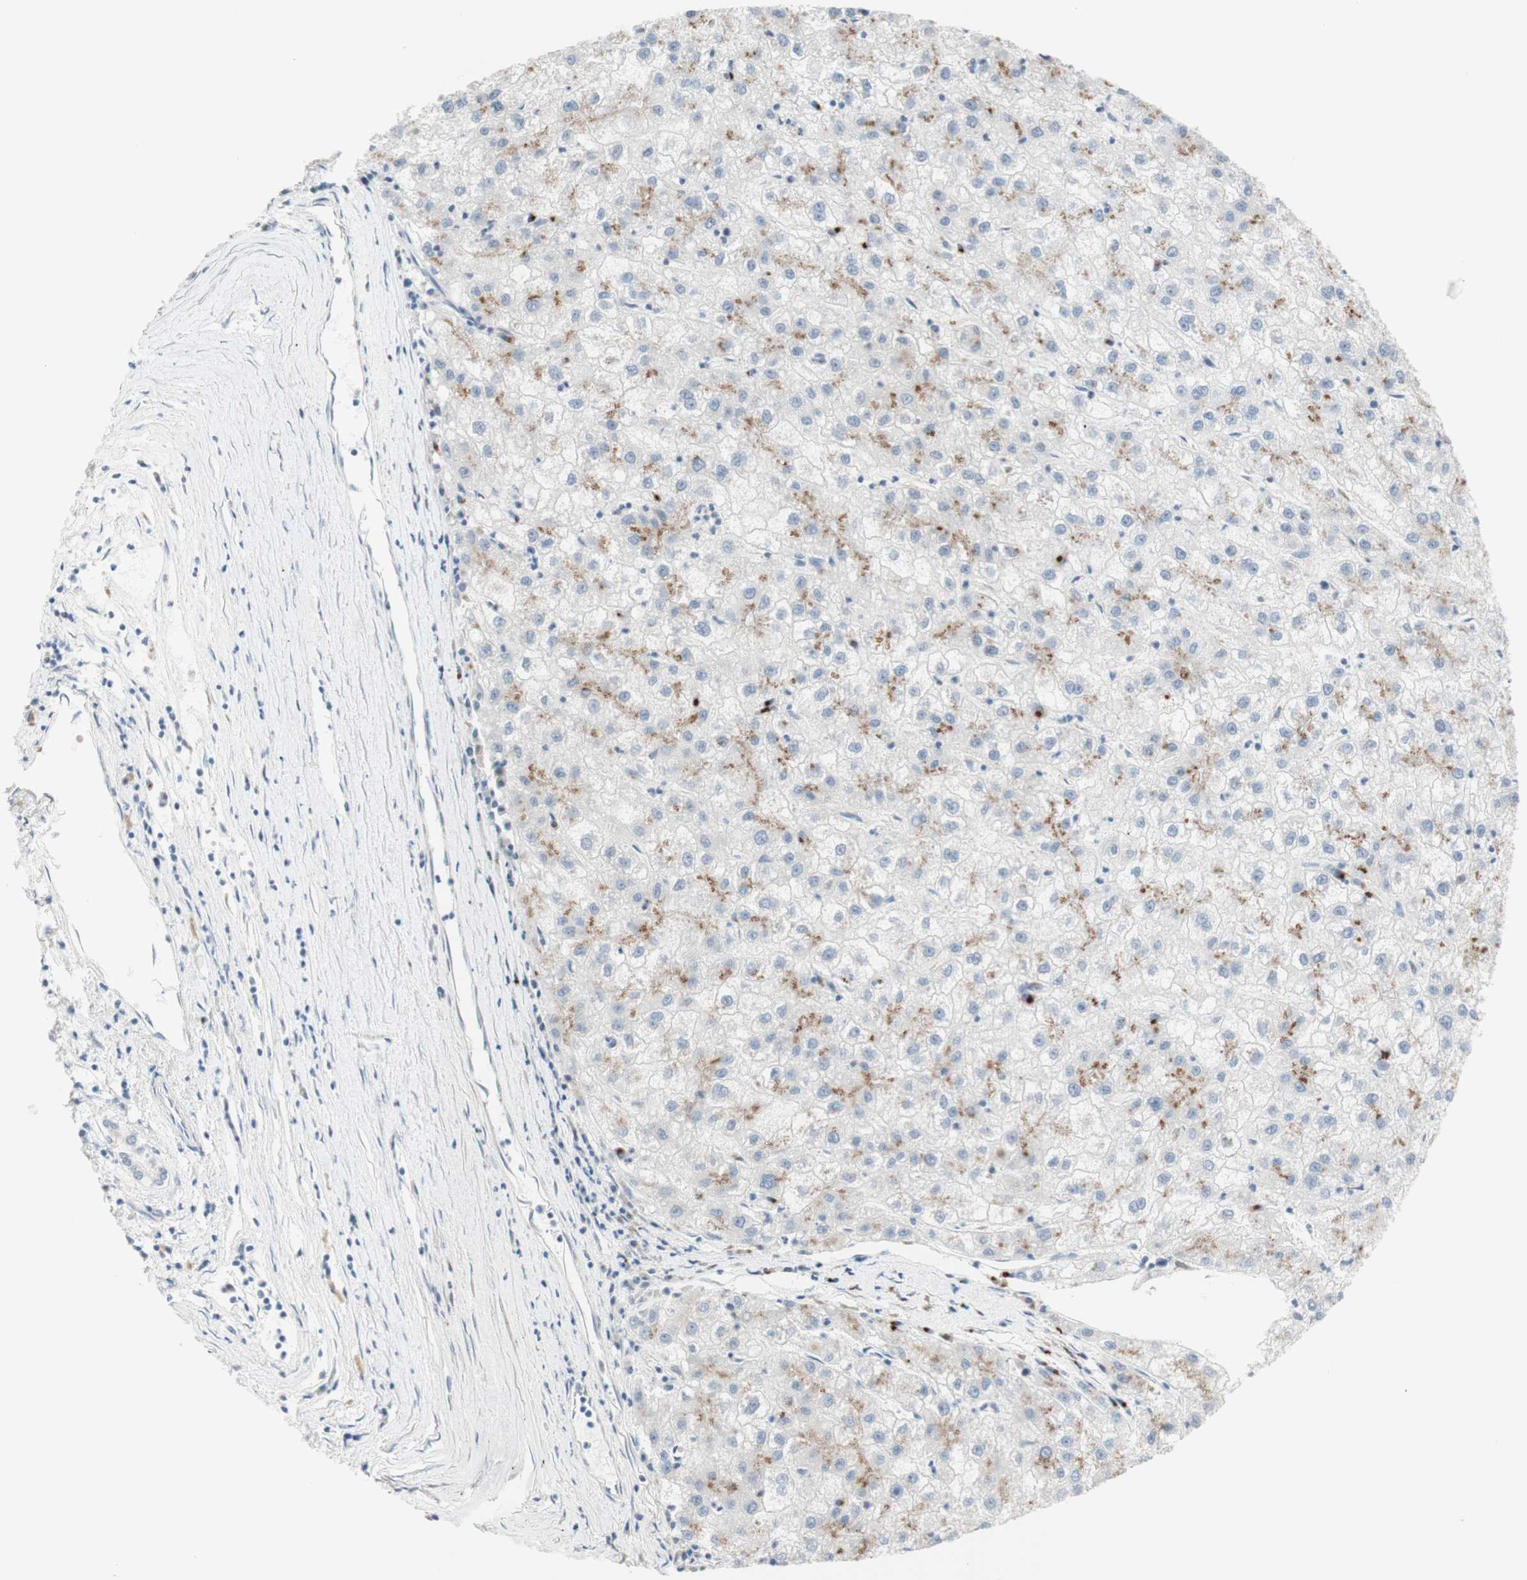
{"staining": {"intensity": "moderate", "quantity": "25%-75%", "location": "cytoplasmic/membranous"}, "tissue": "liver cancer", "cell_type": "Tumor cells", "image_type": "cancer", "snomed": [{"axis": "morphology", "description": "Carcinoma, Hepatocellular, NOS"}, {"axis": "topography", "description": "Liver"}], "caption": "Liver cancer (hepatocellular carcinoma) tissue reveals moderate cytoplasmic/membranous expression in approximately 25%-75% of tumor cells, visualized by immunohistochemistry. (DAB (3,3'-diaminobenzidine) IHC, brown staining for protein, blue staining for nuclei).", "gene": "MANEA", "patient": {"sex": "male", "age": 72}}